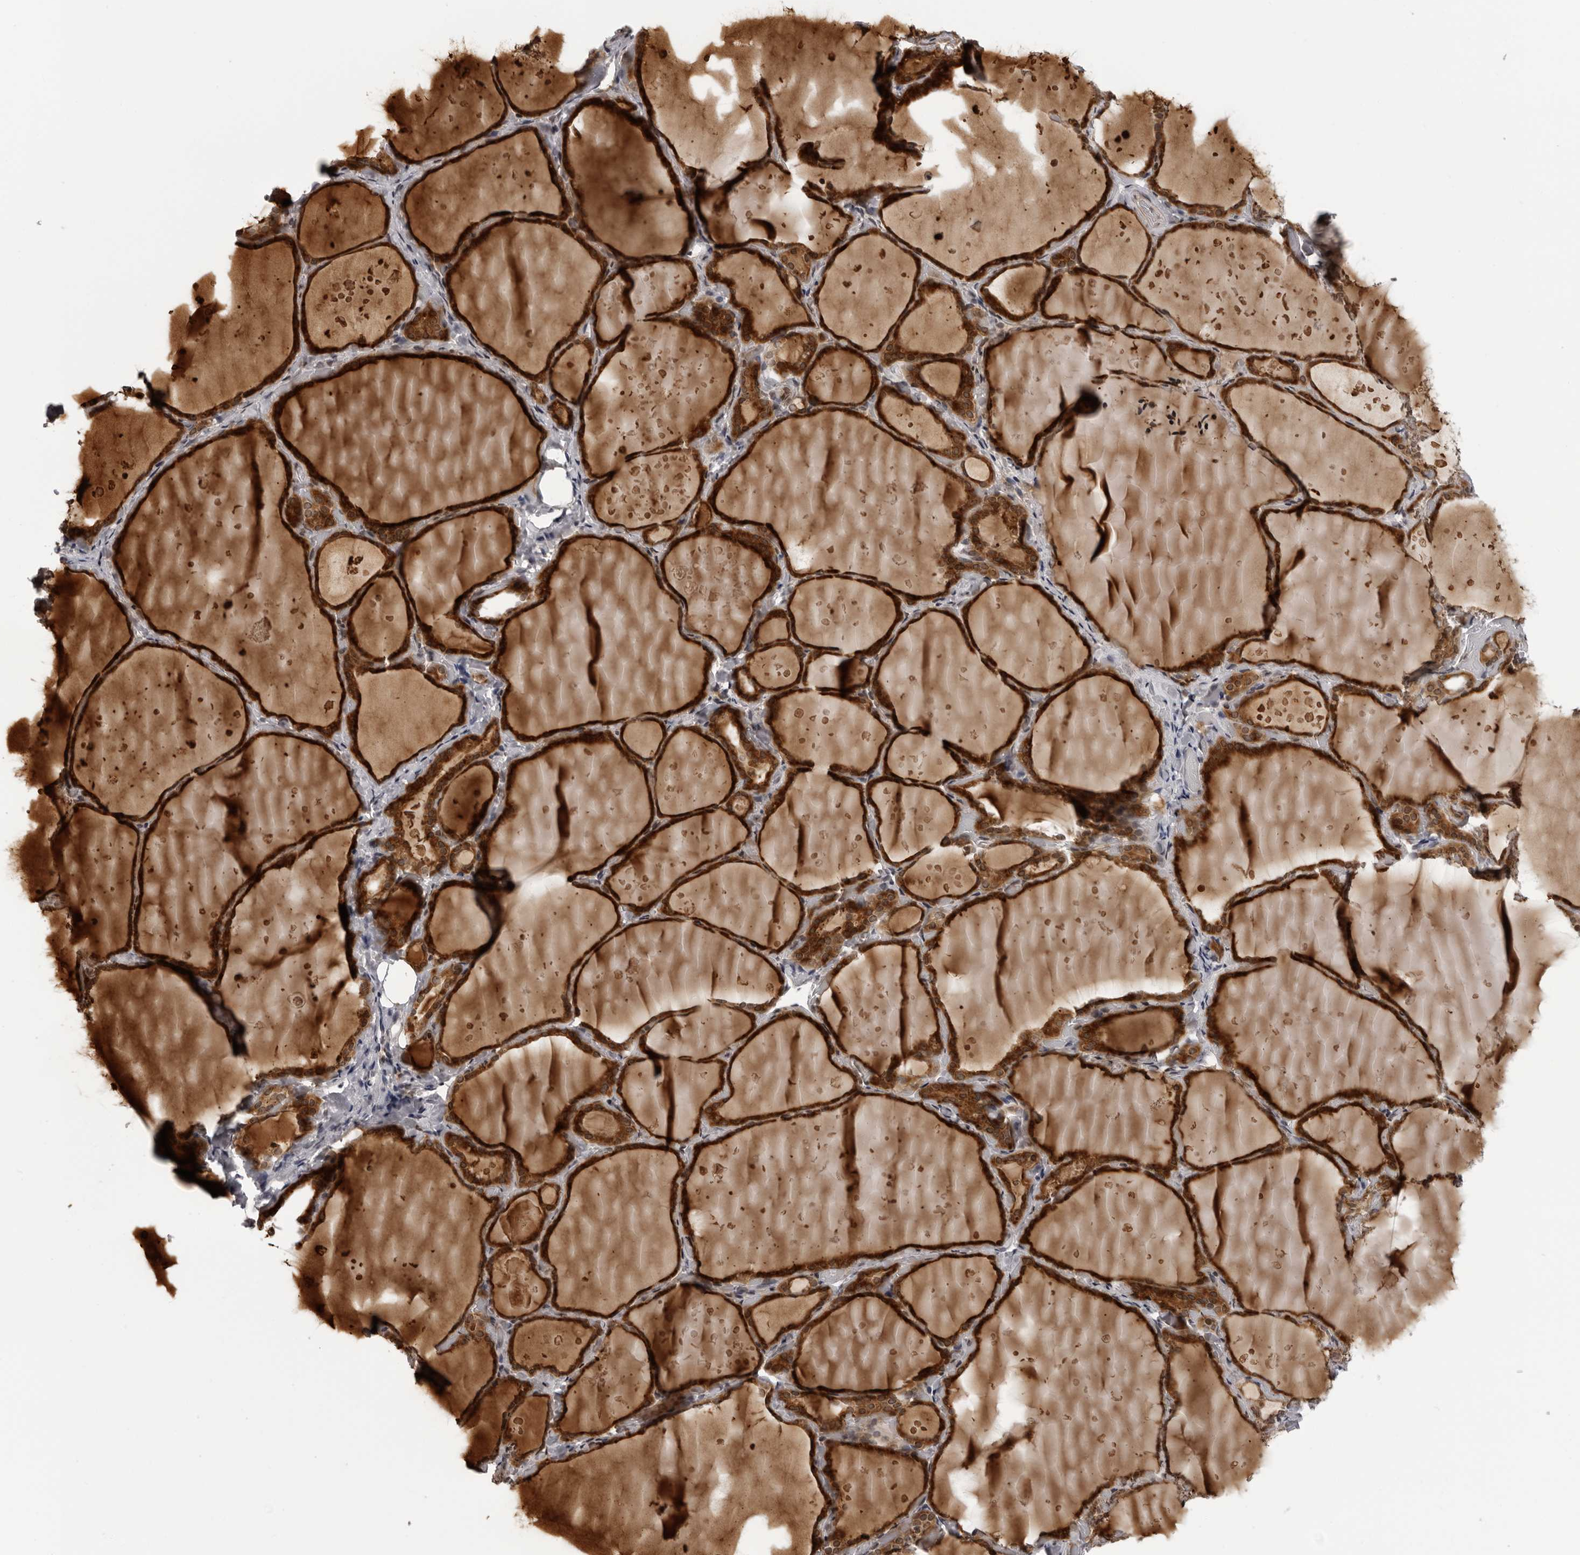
{"staining": {"intensity": "strong", "quantity": ">75%", "location": "cytoplasmic/membranous"}, "tissue": "thyroid gland", "cell_type": "Glandular cells", "image_type": "normal", "snomed": [{"axis": "morphology", "description": "Normal tissue, NOS"}, {"axis": "topography", "description": "Thyroid gland"}], "caption": "A micrograph of thyroid gland stained for a protein demonstrates strong cytoplasmic/membranous brown staining in glandular cells.", "gene": "GCSAML", "patient": {"sex": "female", "age": 44}}